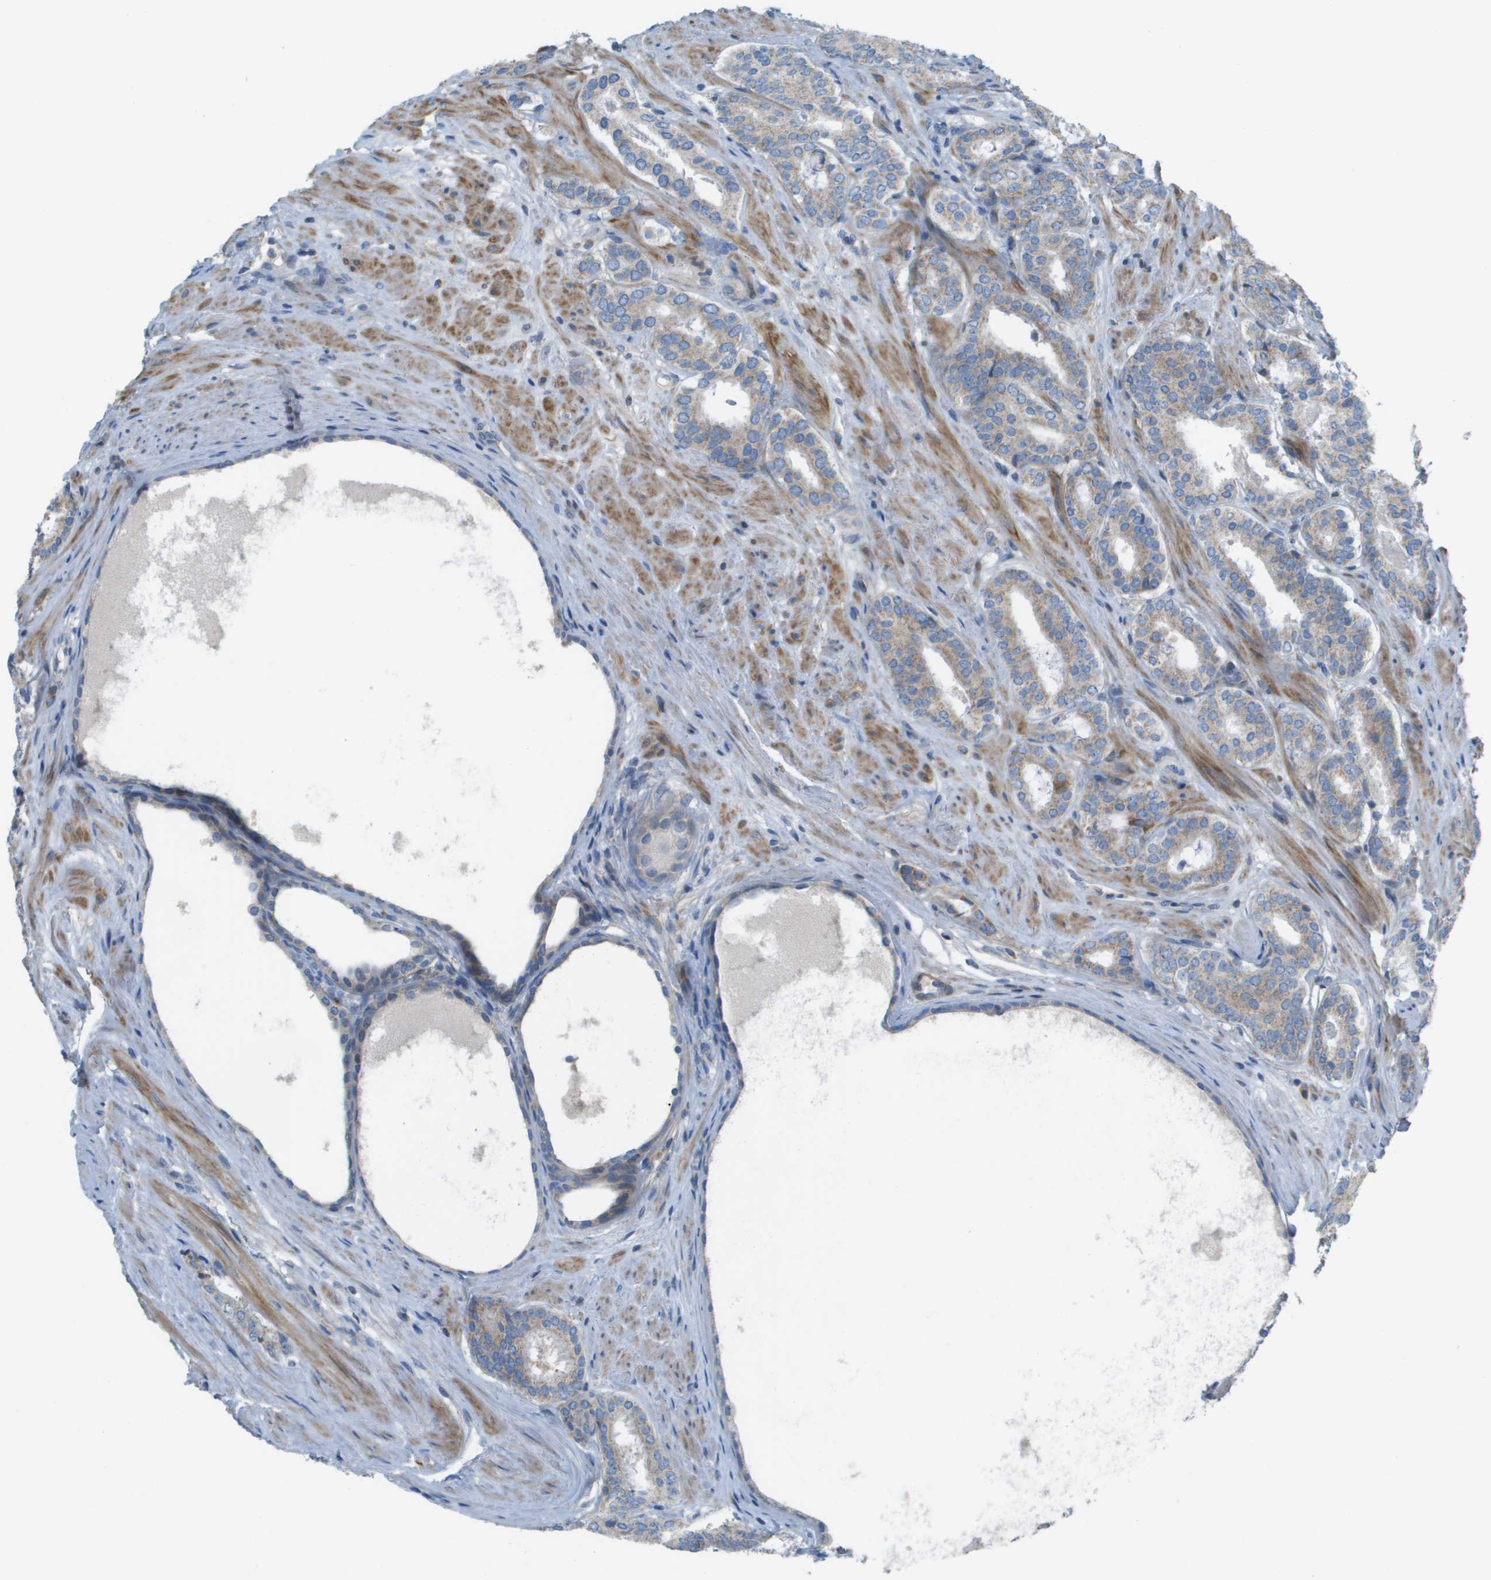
{"staining": {"intensity": "moderate", "quantity": ">75%", "location": "cytoplasmic/membranous"}, "tissue": "prostate cancer", "cell_type": "Tumor cells", "image_type": "cancer", "snomed": [{"axis": "morphology", "description": "Adenocarcinoma, Low grade"}, {"axis": "topography", "description": "Prostate"}], "caption": "Protein analysis of prostate adenocarcinoma (low-grade) tissue displays moderate cytoplasmic/membranous expression in about >75% of tumor cells.", "gene": "GALNT6", "patient": {"sex": "male", "age": 69}}